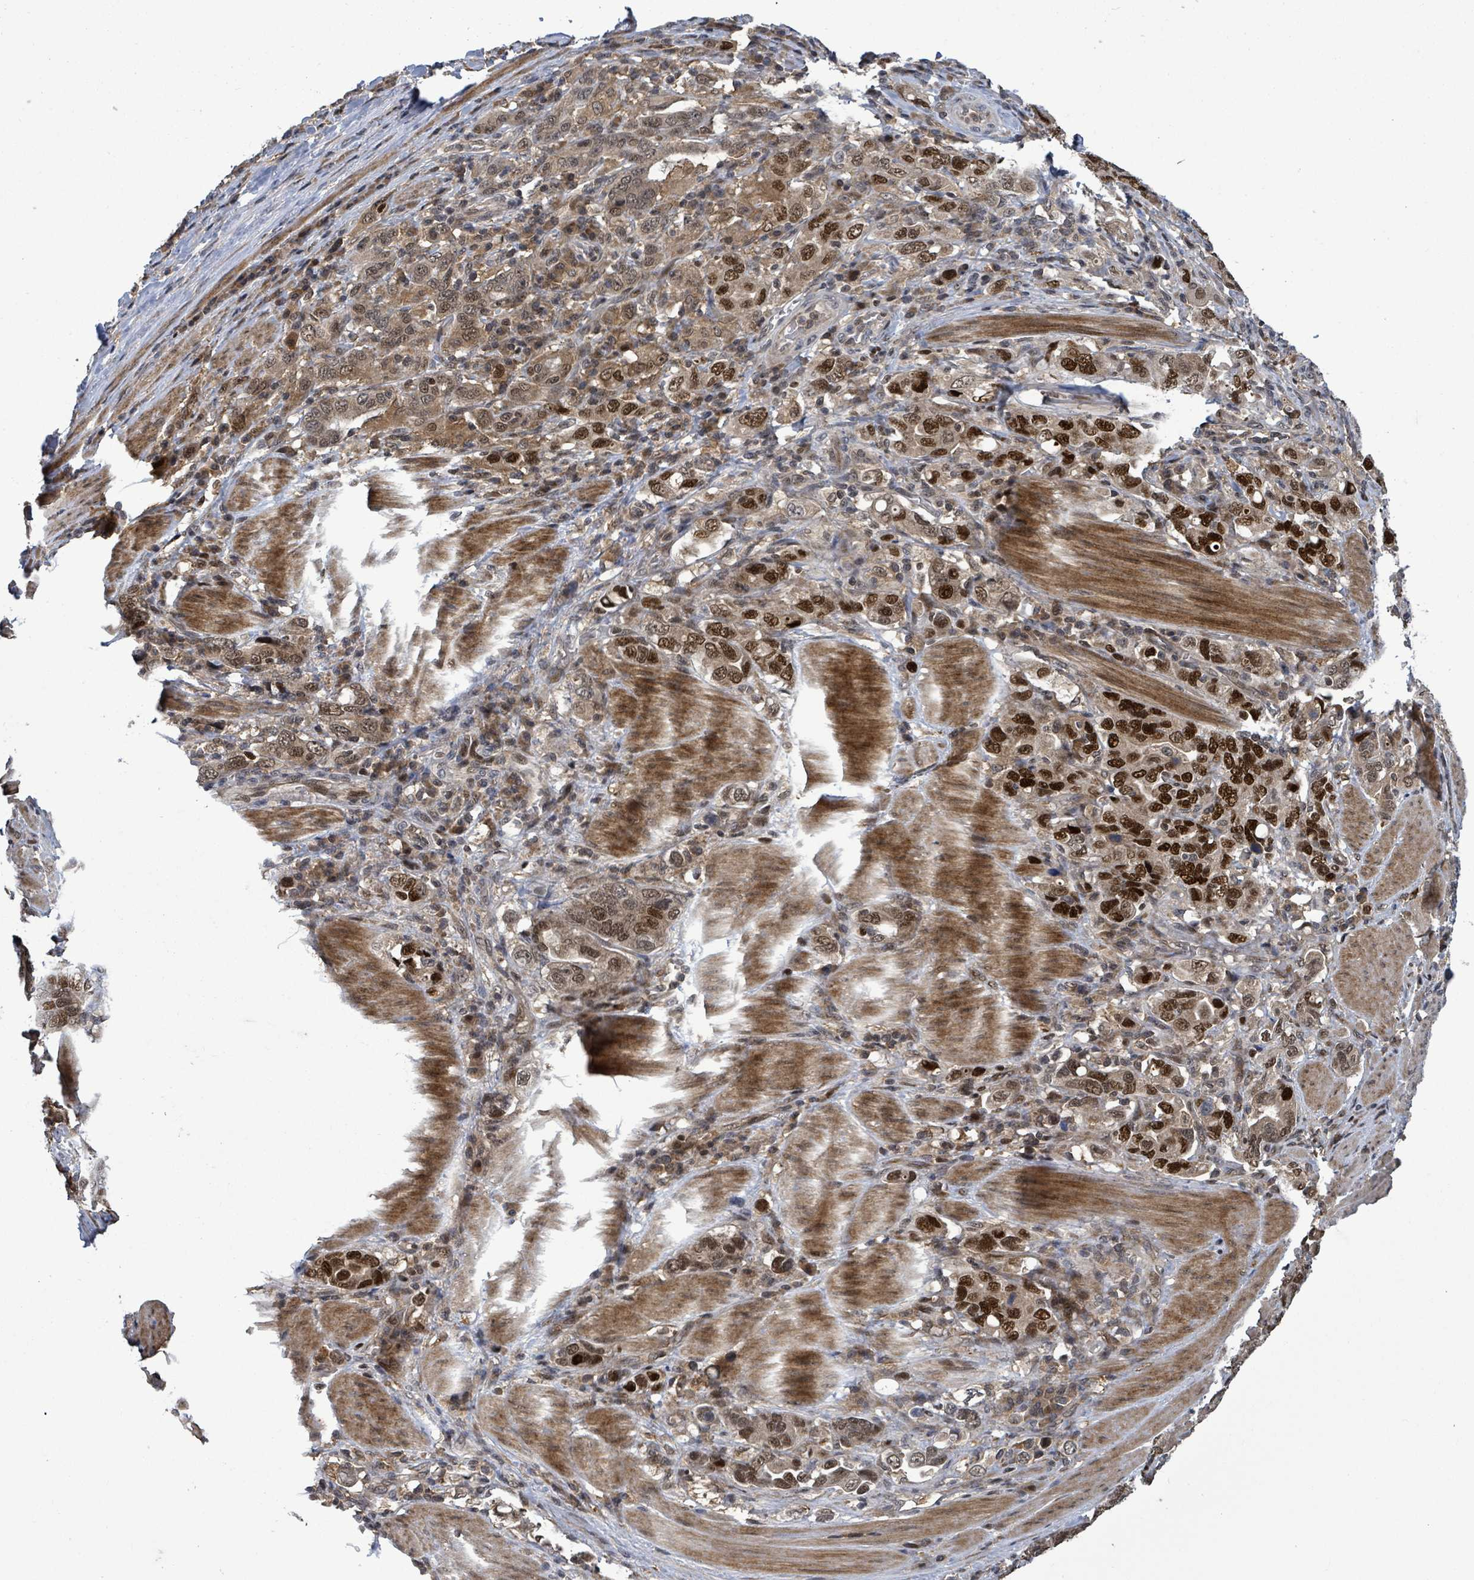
{"staining": {"intensity": "strong", "quantity": ">75%", "location": "nuclear"}, "tissue": "stomach cancer", "cell_type": "Tumor cells", "image_type": "cancer", "snomed": [{"axis": "morphology", "description": "Adenocarcinoma, NOS"}, {"axis": "topography", "description": "Stomach, upper"}, {"axis": "topography", "description": "Stomach"}], "caption": "Immunohistochemical staining of human stomach adenocarcinoma exhibits strong nuclear protein positivity in approximately >75% of tumor cells.", "gene": "FBXO6", "patient": {"sex": "male", "age": 62}}